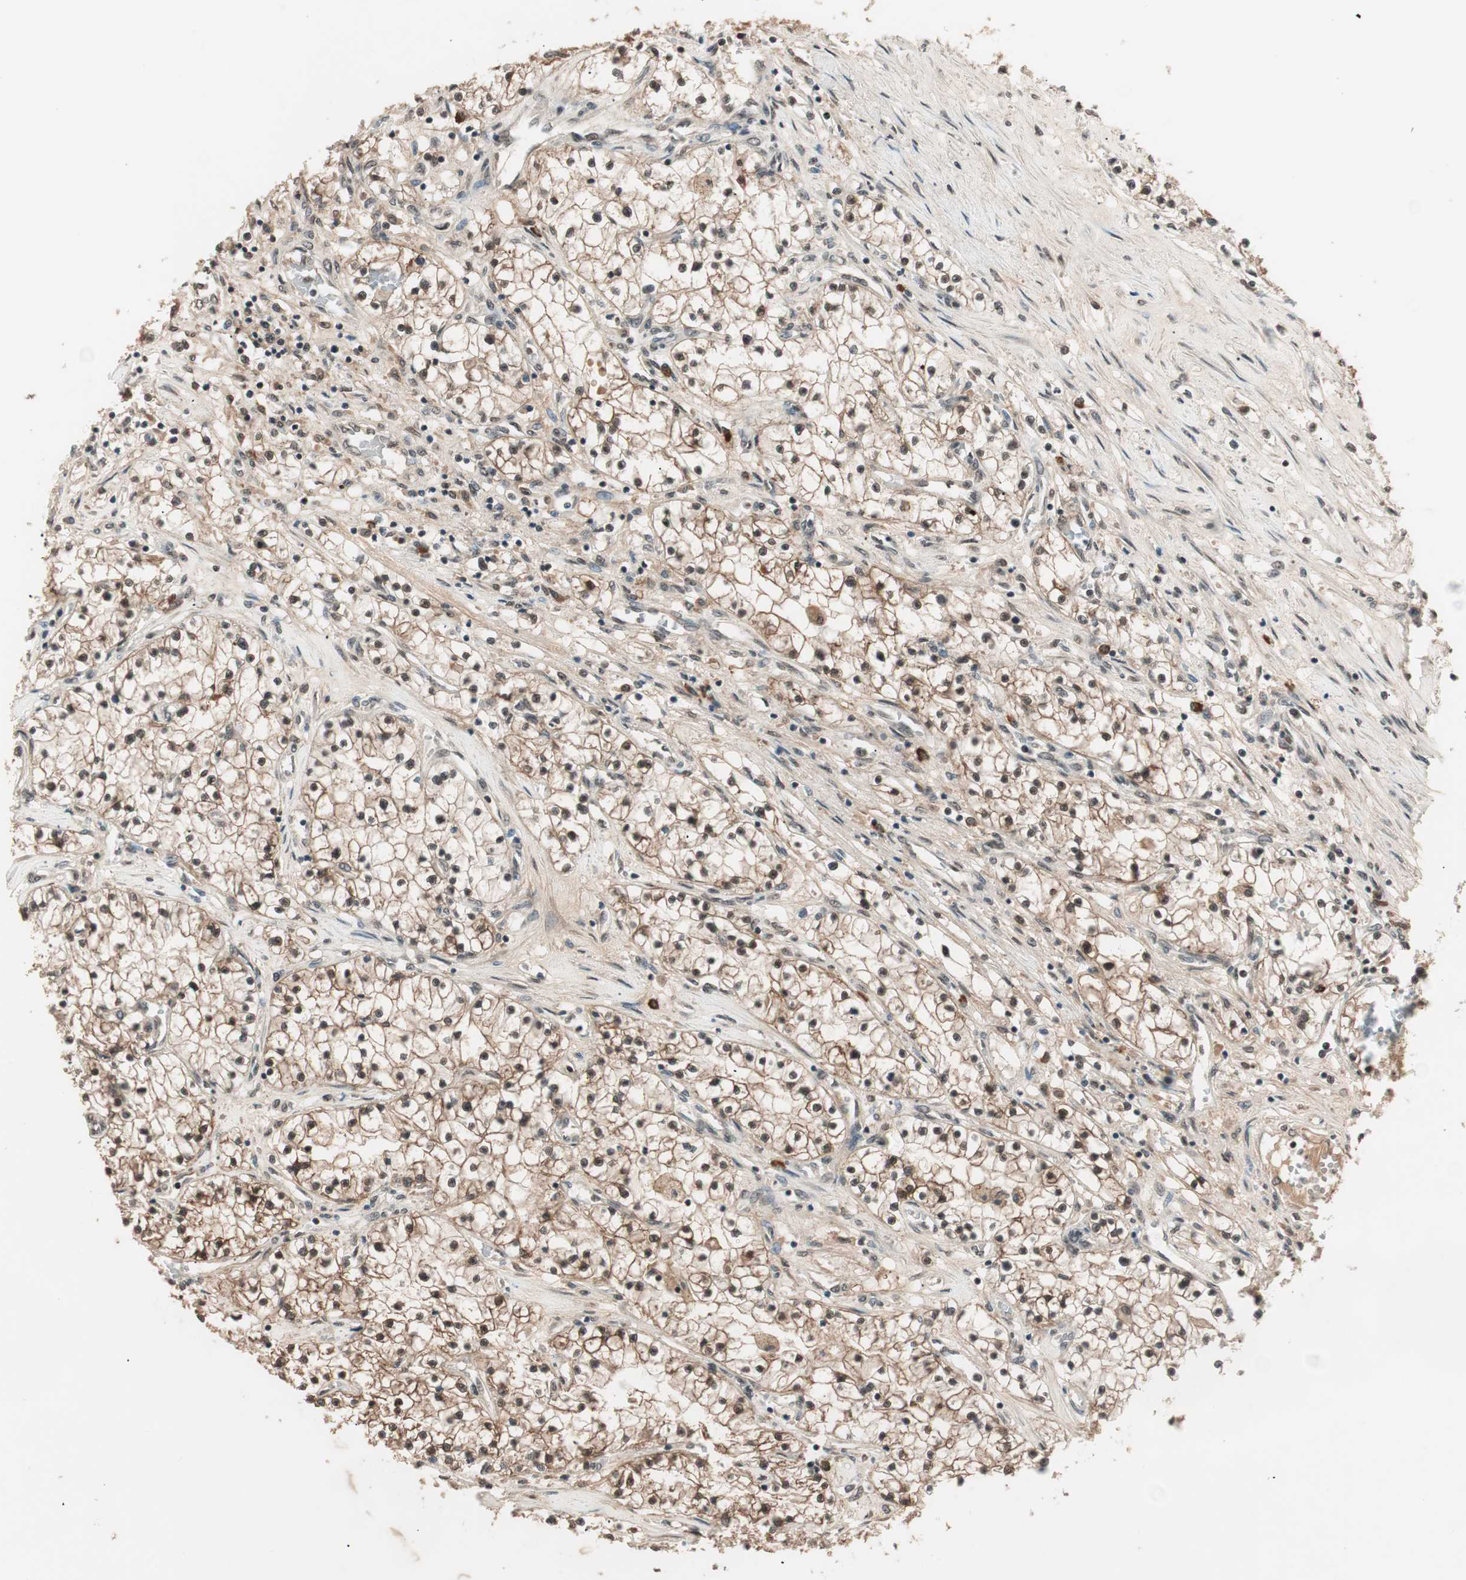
{"staining": {"intensity": "moderate", "quantity": "25%-75%", "location": "cytoplasmic/membranous,nuclear"}, "tissue": "renal cancer", "cell_type": "Tumor cells", "image_type": "cancer", "snomed": [{"axis": "morphology", "description": "Adenocarcinoma, NOS"}, {"axis": "topography", "description": "Kidney"}], "caption": "Immunohistochemistry photomicrograph of renal cancer stained for a protein (brown), which demonstrates medium levels of moderate cytoplasmic/membranous and nuclear expression in about 25%-75% of tumor cells.", "gene": "NFRKB", "patient": {"sex": "male", "age": 68}}